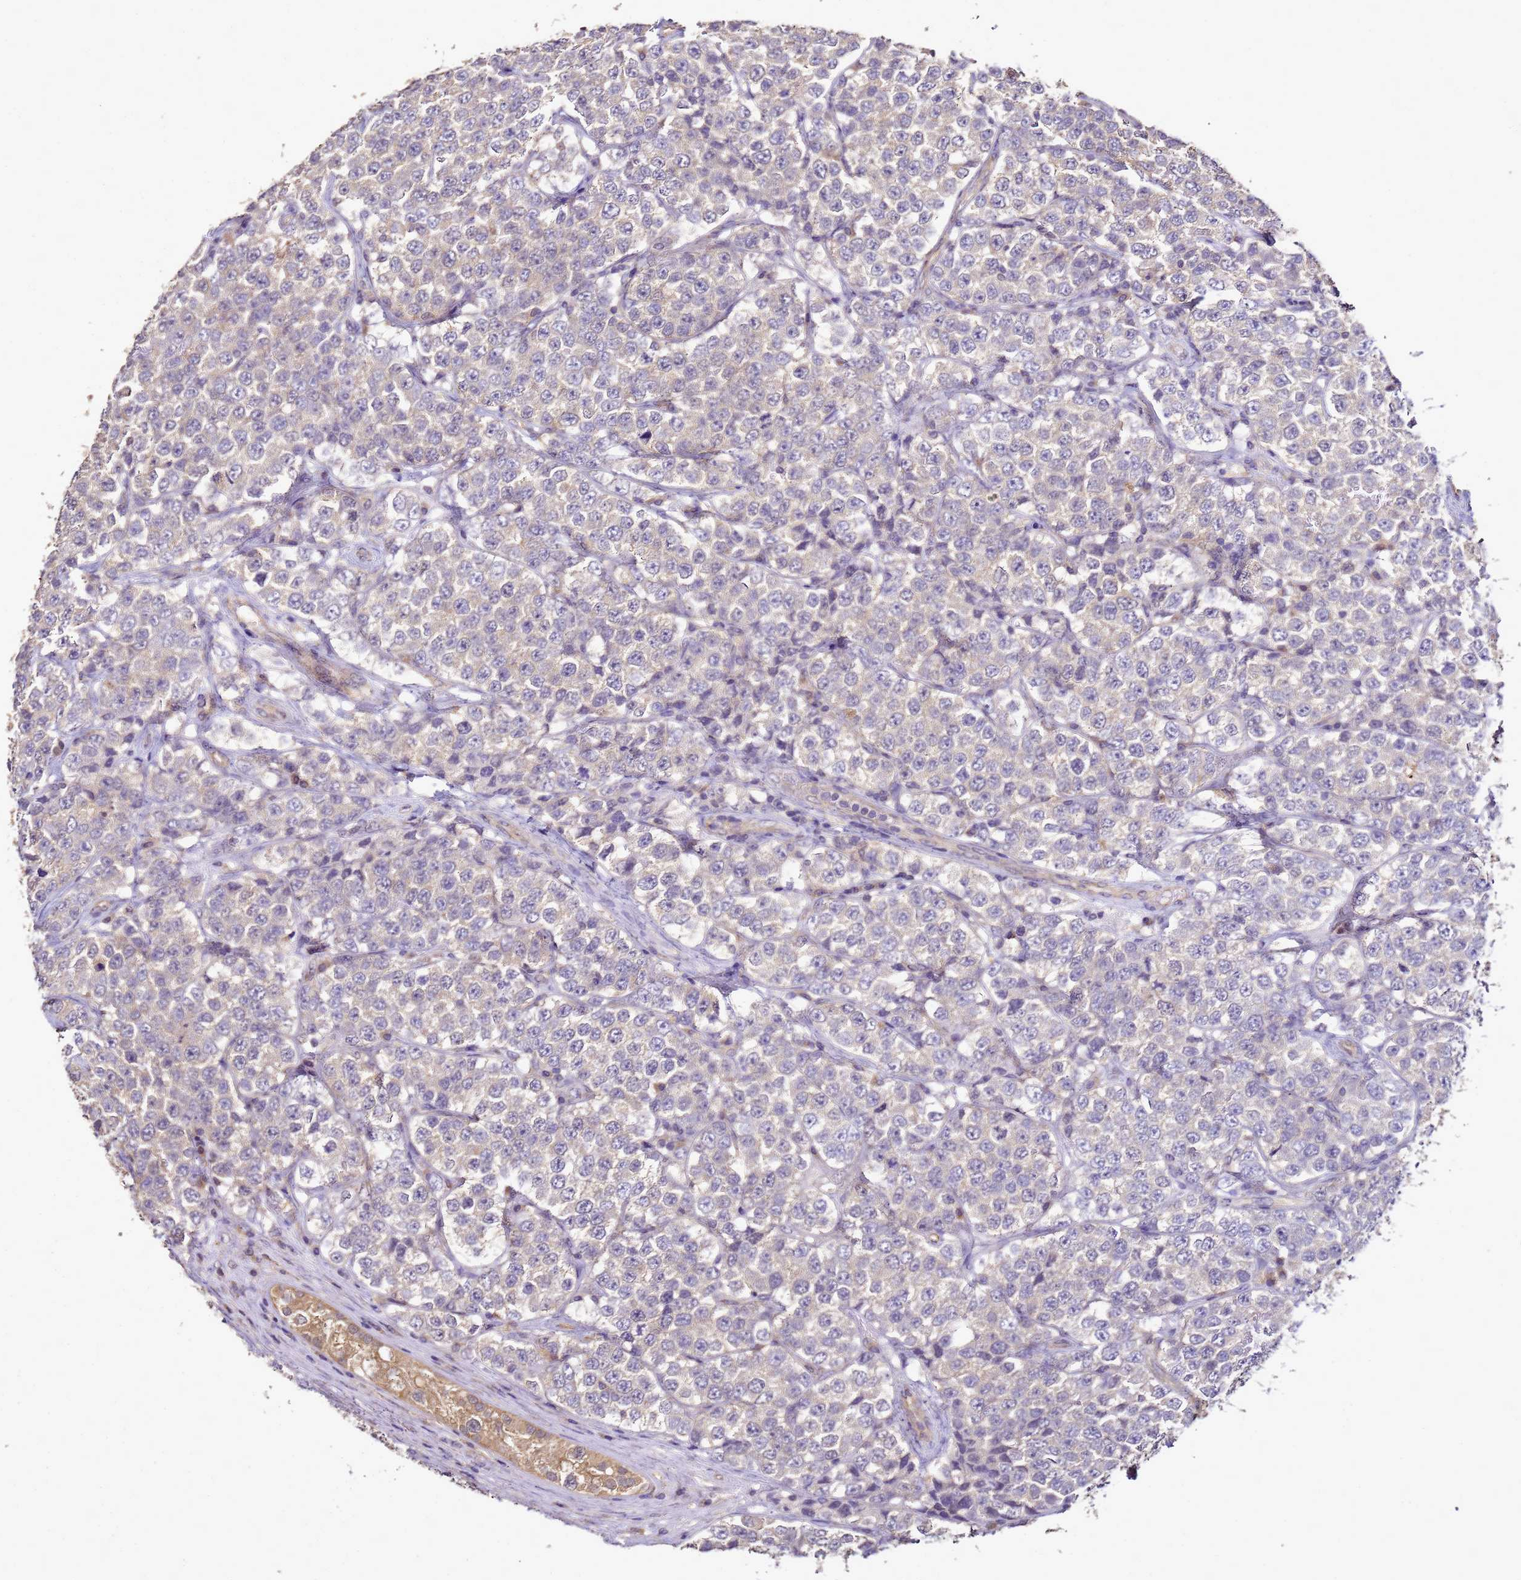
{"staining": {"intensity": "weak", "quantity": "<25%", "location": "cytoplasmic/membranous"}, "tissue": "testis cancer", "cell_type": "Tumor cells", "image_type": "cancer", "snomed": [{"axis": "morphology", "description": "Seminoma, NOS"}, {"axis": "topography", "description": "Testis"}], "caption": "Photomicrograph shows no protein positivity in tumor cells of testis cancer (seminoma) tissue.", "gene": "ENOPH1", "patient": {"sex": "male", "age": 34}}